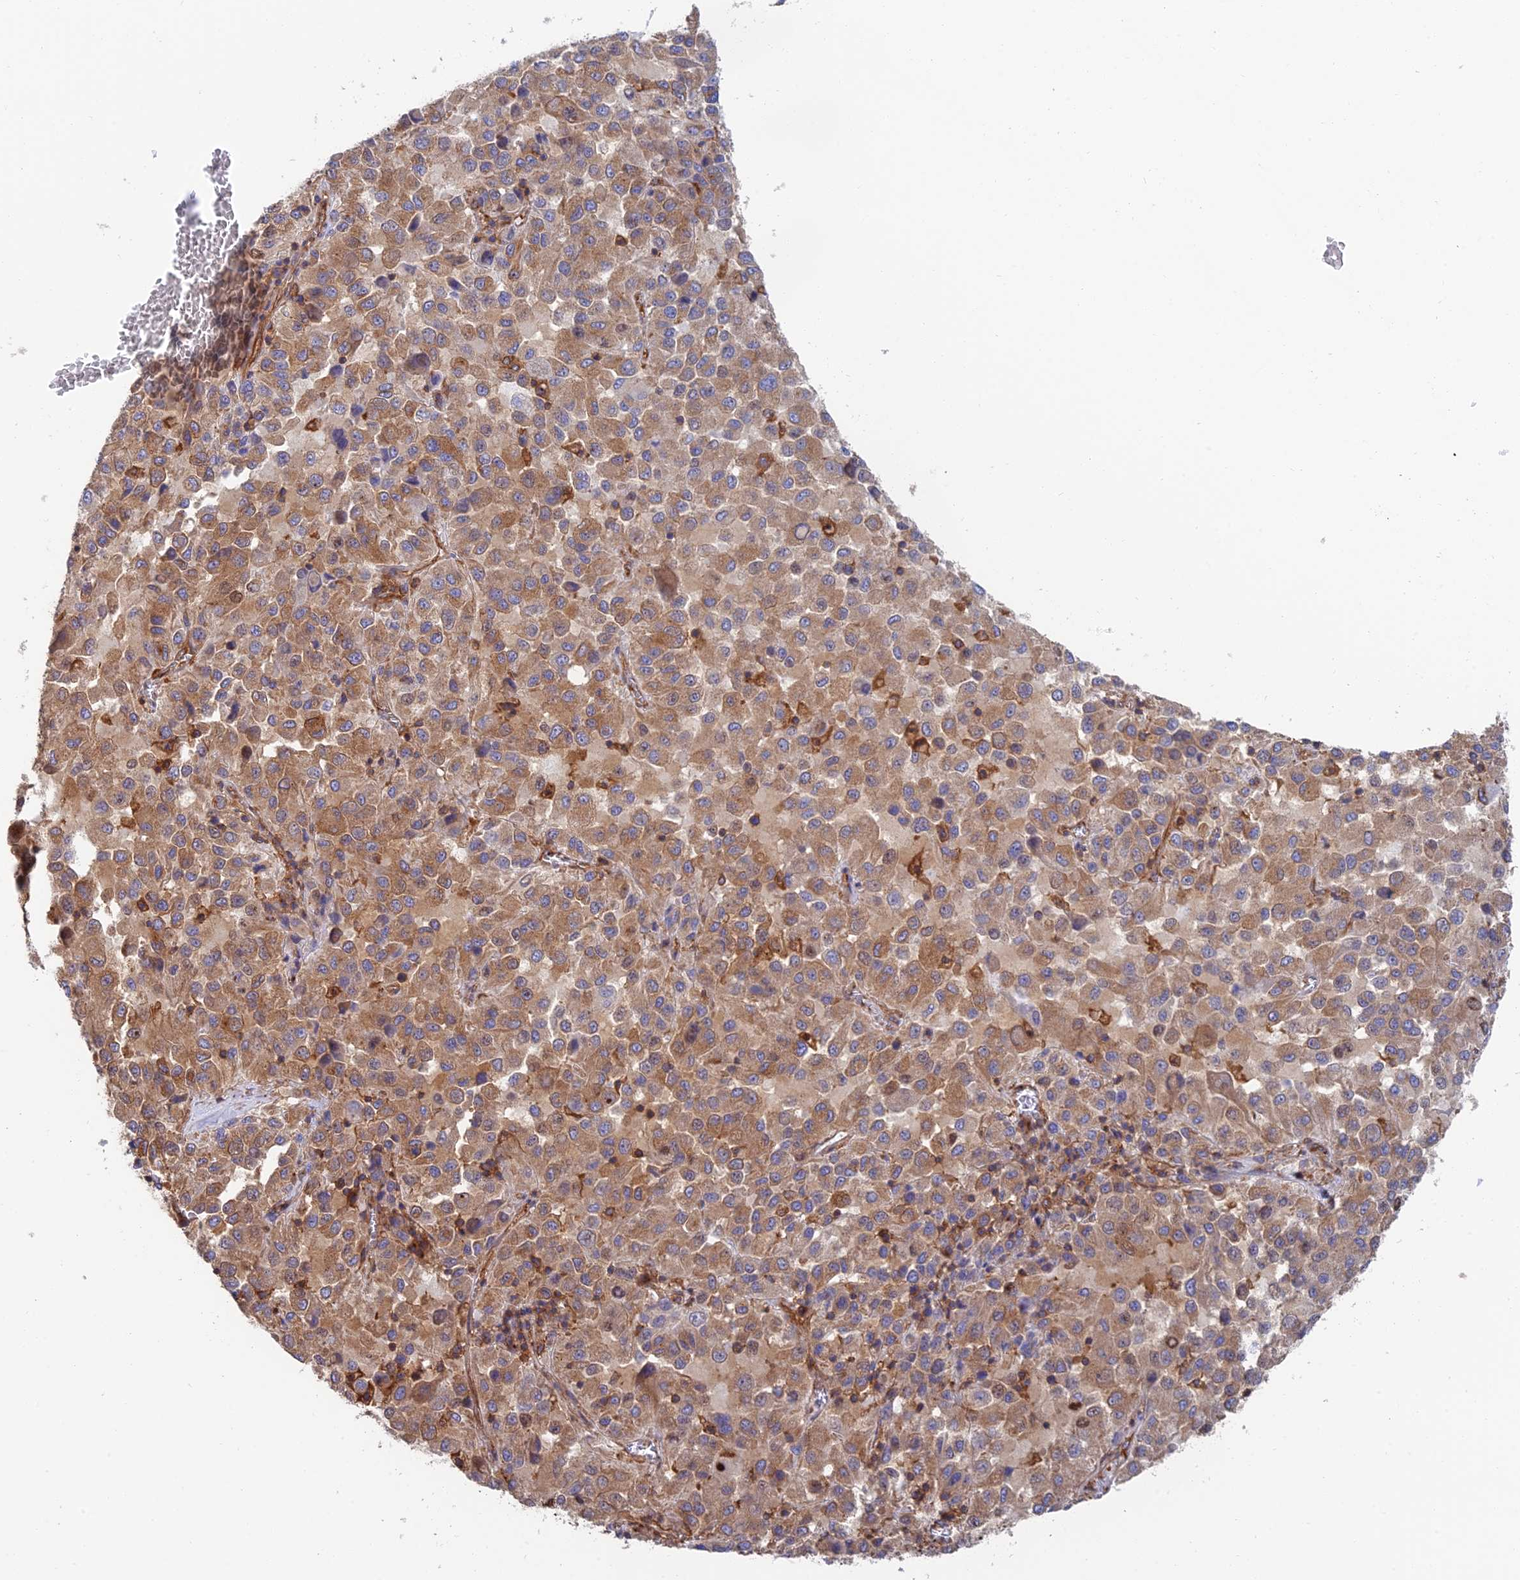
{"staining": {"intensity": "moderate", "quantity": ">75%", "location": "cytoplasmic/membranous"}, "tissue": "melanoma", "cell_type": "Tumor cells", "image_type": "cancer", "snomed": [{"axis": "morphology", "description": "Malignant melanoma, Metastatic site"}, {"axis": "topography", "description": "Lung"}], "caption": "Melanoma tissue demonstrates moderate cytoplasmic/membranous positivity in approximately >75% of tumor cells, visualized by immunohistochemistry. (DAB (3,3'-diaminobenzidine) IHC, brown staining for protein, blue staining for nuclei).", "gene": "DCTN2", "patient": {"sex": "male", "age": 64}}